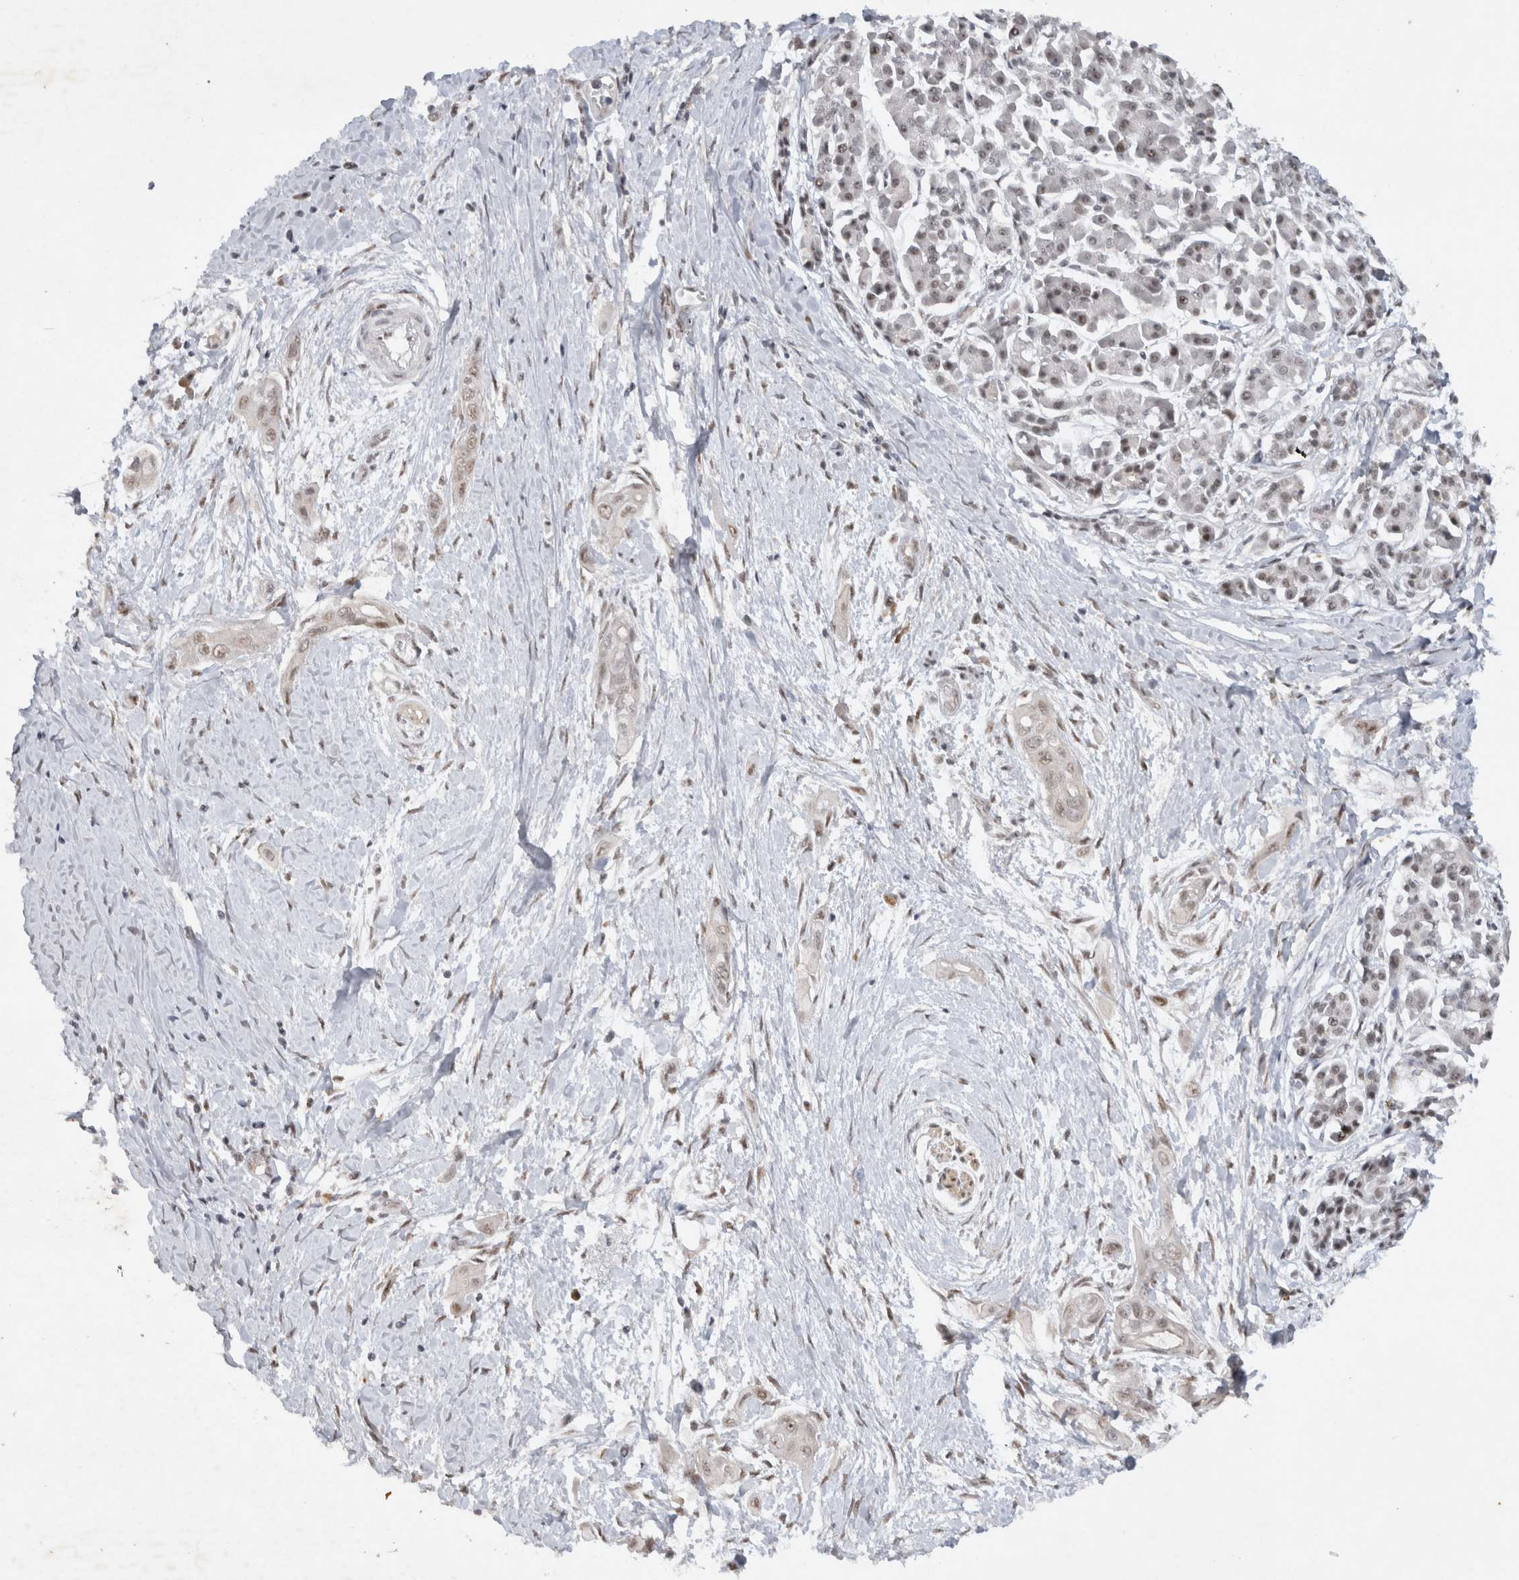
{"staining": {"intensity": "moderate", "quantity": ">75%", "location": "nuclear"}, "tissue": "pancreatic cancer", "cell_type": "Tumor cells", "image_type": "cancer", "snomed": [{"axis": "morphology", "description": "Adenocarcinoma, NOS"}, {"axis": "topography", "description": "Pancreas"}], "caption": "Pancreatic adenocarcinoma tissue exhibits moderate nuclear staining in about >75% of tumor cells Using DAB (3,3'-diaminobenzidine) (brown) and hematoxylin (blue) stains, captured at high magnification using brightfield microscopy.", "gene": "HESX1", "patient": {"sex": "male", "age": 59}}